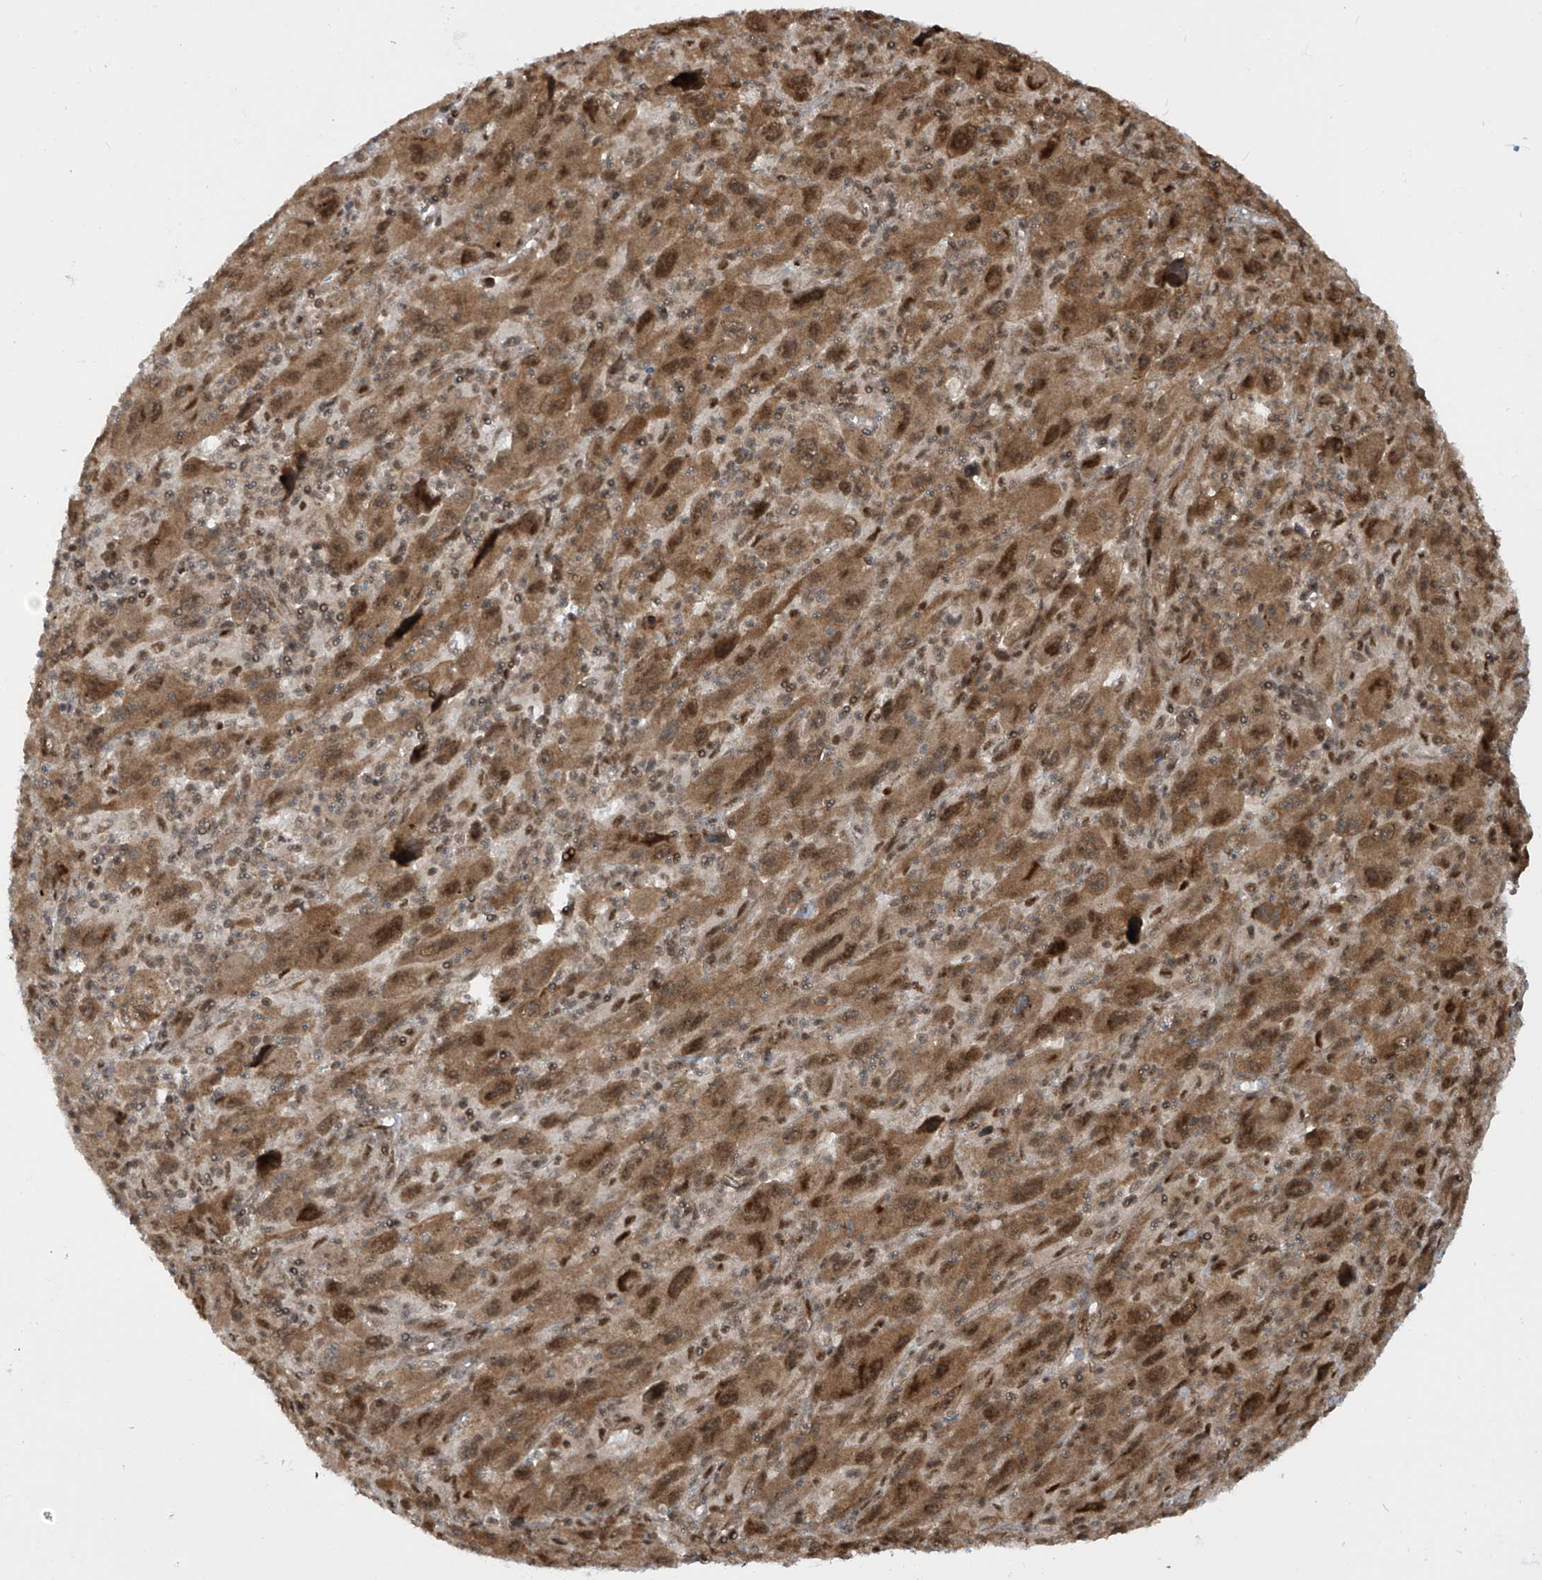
{"staining": {"intensity": "moderate", "quantity": ">75%", "location": "cytoplasmic/membranous,nuclear"}, "tissue": "melanoma", "cell_type": "Tumor cells", "image_type": "cancer", "snomed": [{"axis": "morphology", "description": "Malignant melanoma, Metastatic site"}, {"axis": "topography", "description": "Skin"}], "caption": "Immunohistochemical staining of malignant melanoma (metastatic site) exhibits medium levels of moderate cytoplasmic/membranous and nuclear protein expression in about >75% of tumor cells.", "gene": "LAGE3", "patient": {"sex": "female", "age": 56}}